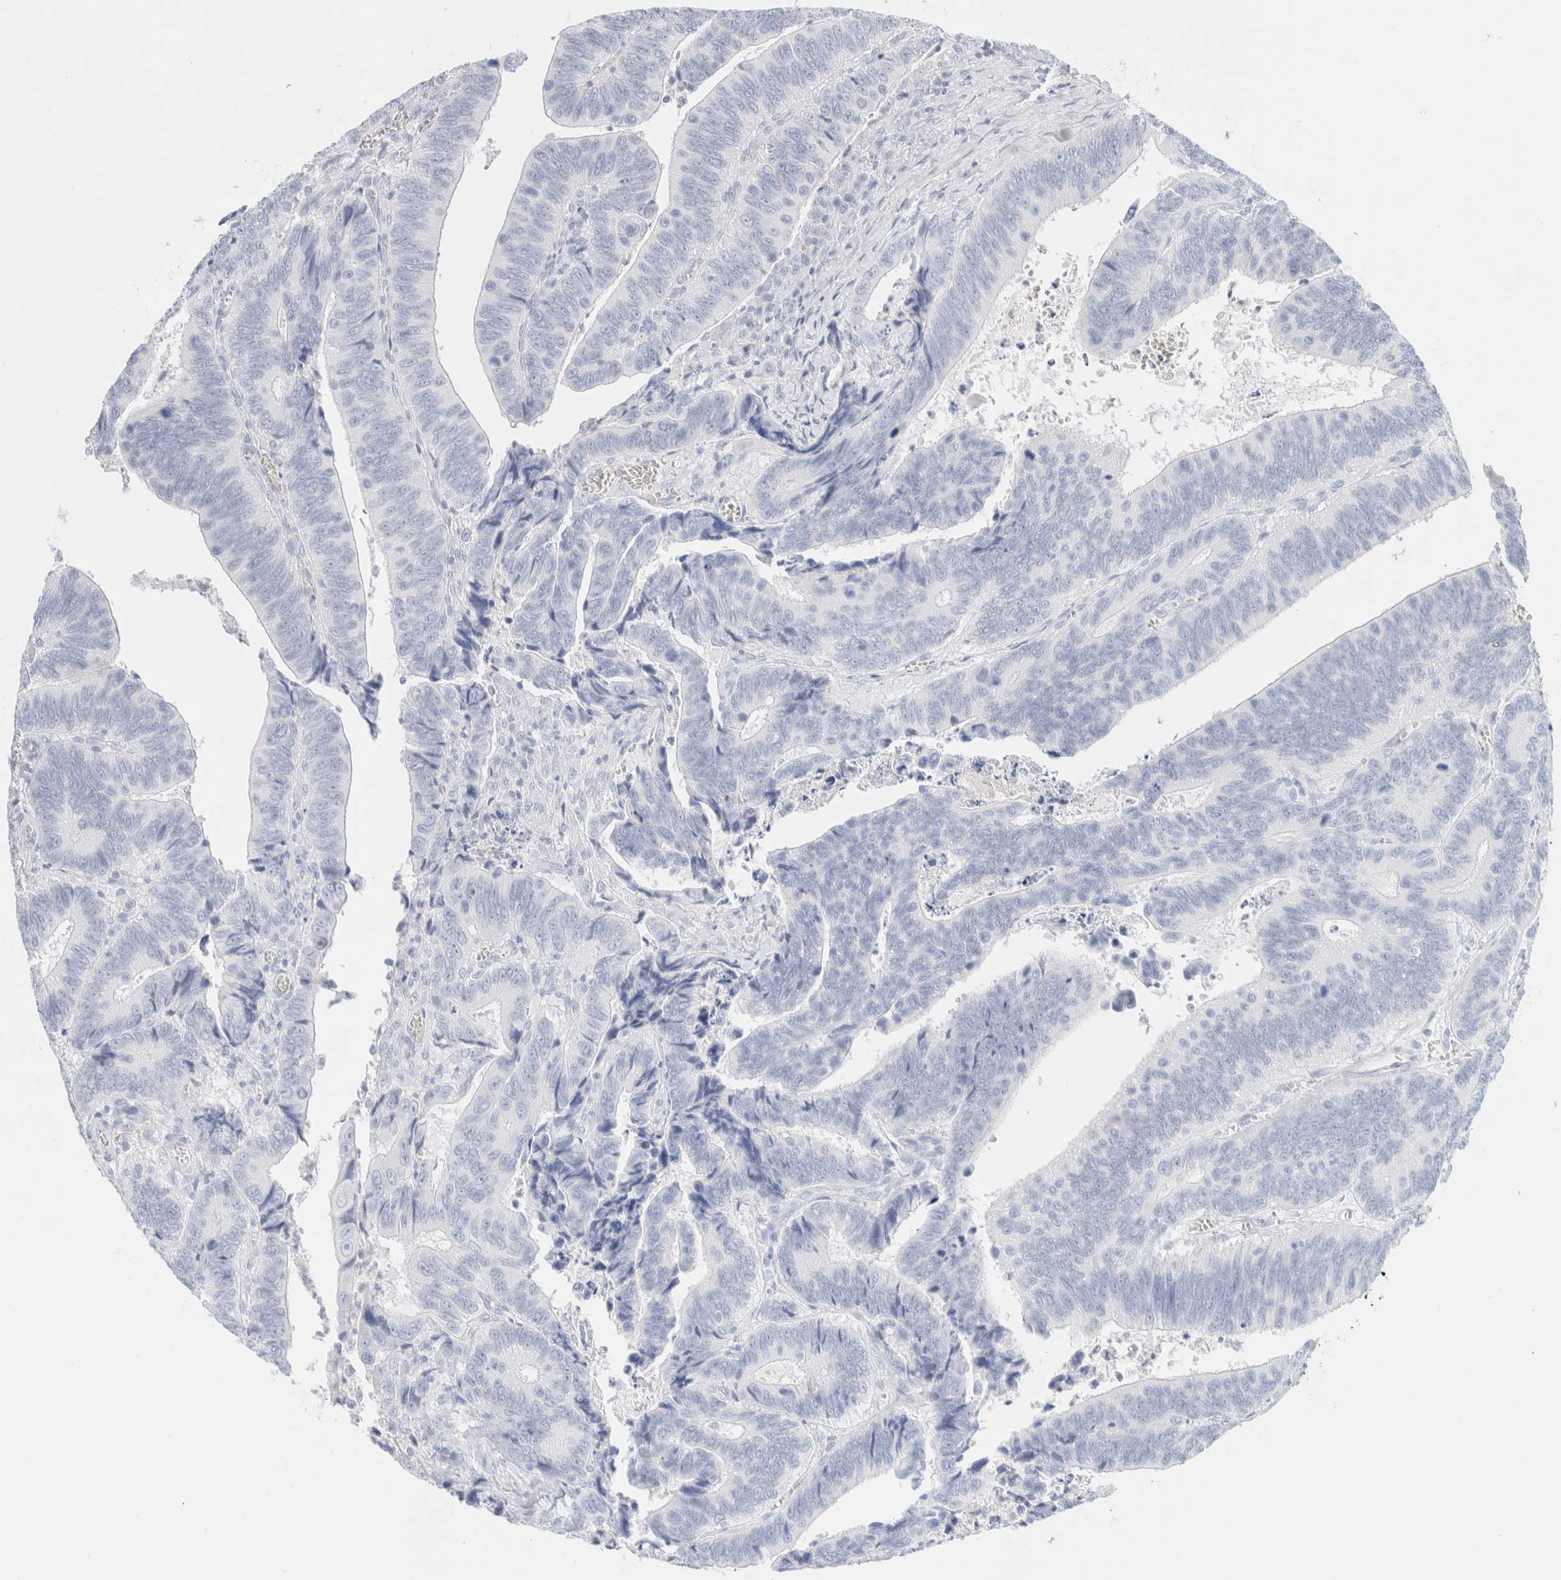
{"staining": {"intensity": "negative", "quantity": "none", "location": "none"}, "tissue": "colorectal cancer", "cell_type": "Tumor cells", "image_type": "cancer", "snomed": [{"axis": "morphology", "description": "Inflammation, NOS"}, {"axis": "morphology", "description": "Adenocarcinoma, NOS"}, {"axis": "topography", "description": "Colon"}], "caption": "Tumor cells are negative for protein expression in human adenocarcinoma (colorectal).", "gene": "ARG1", "patient": {"sex": "male", "age": 72}}